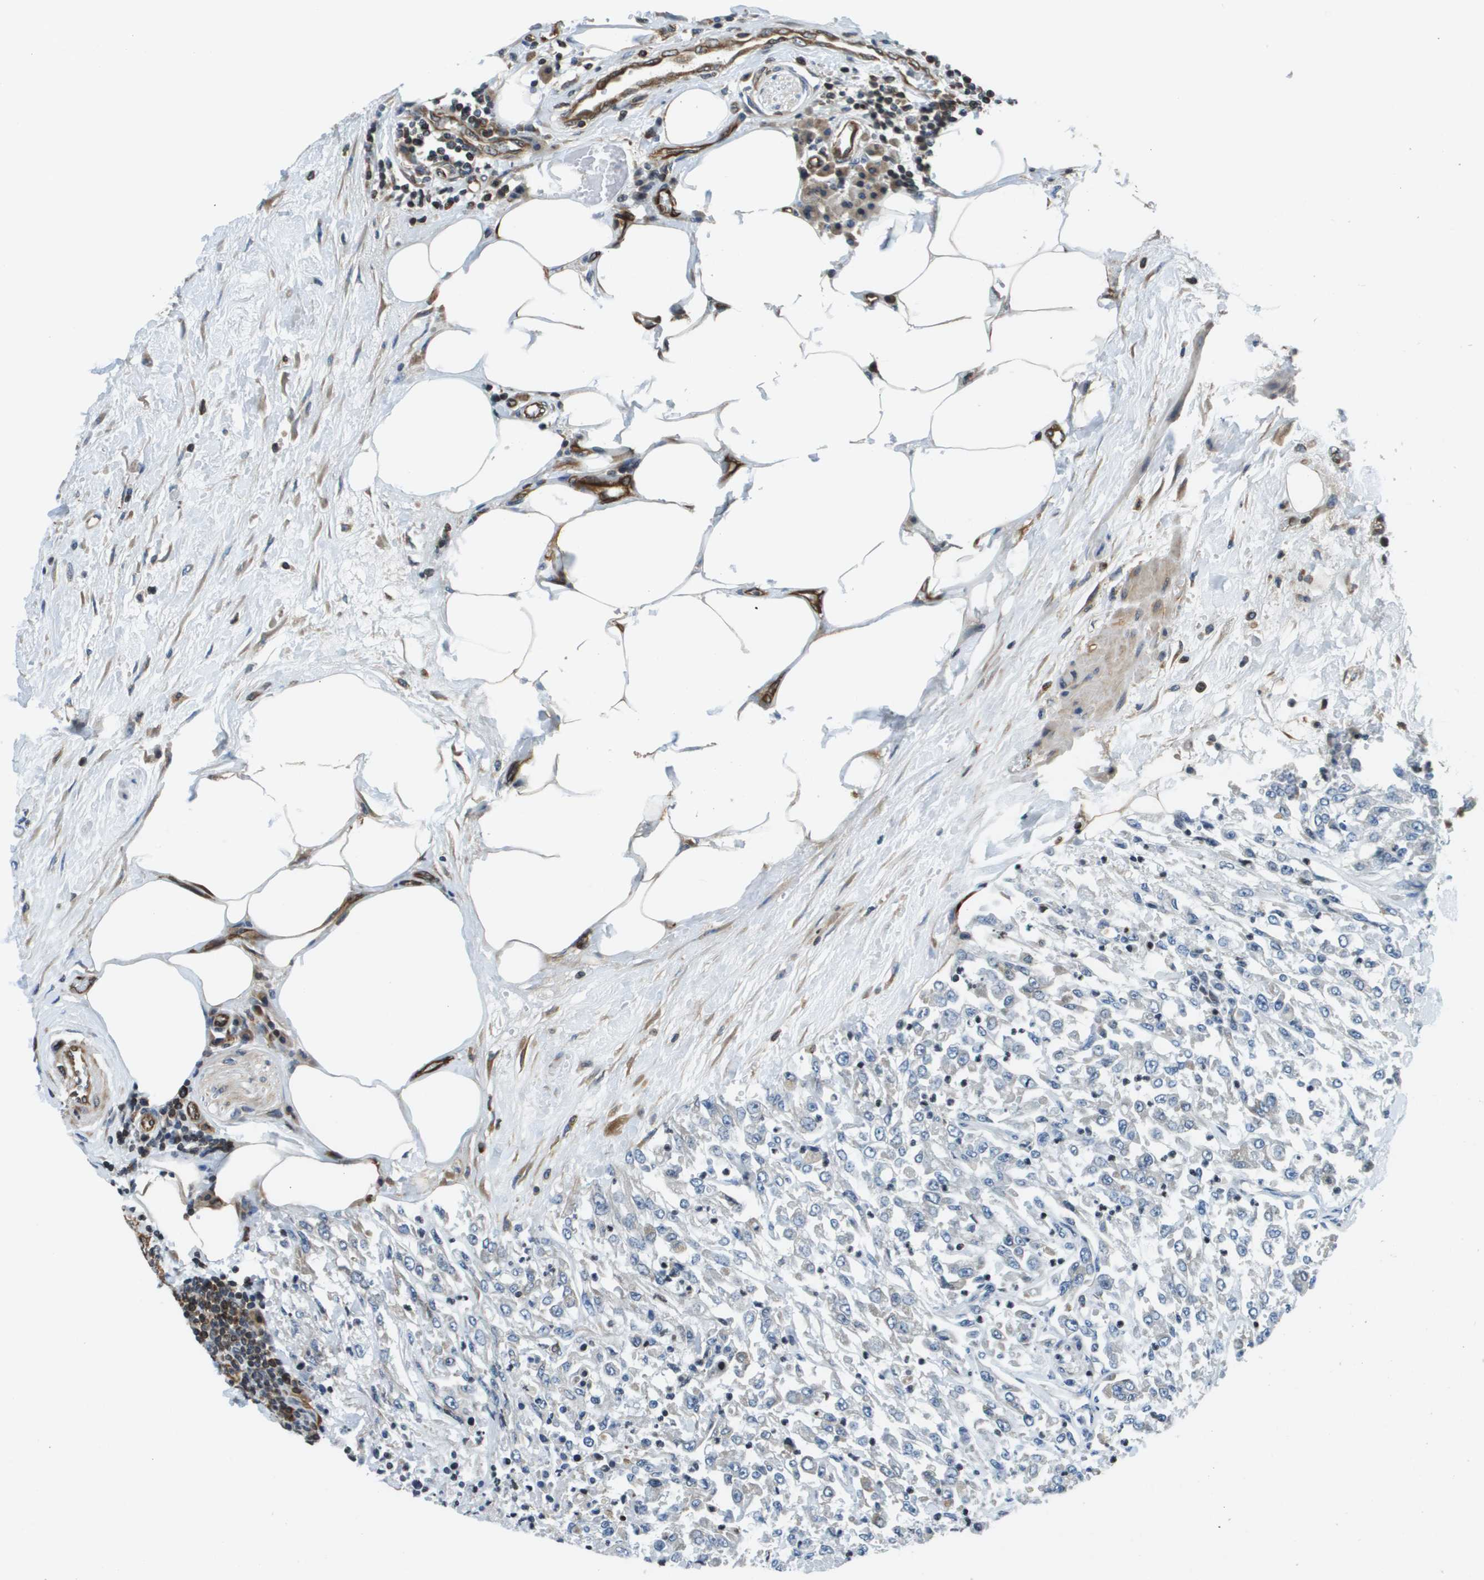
{"staining": {"intensity": "negative", "quantity": "none", "location": "none"}, "tissue": "urothelial cancer", "cell_type": "Tumor cells", "image_type": "cancer", "snomed": [{"axis": "morphology", "description": "Urothelial carcinoma, High grade"}, {"axis": "topography", "description": "Urinary bladder"}], "caption": "Immunohistochemistry (IHC) image of urothelial carcinoma (high-grade) stained for a protein (brown), which displays no expression in tumor cells.", "gene": "ESYT1", "patient": {"sex": "male", "age": 46}}